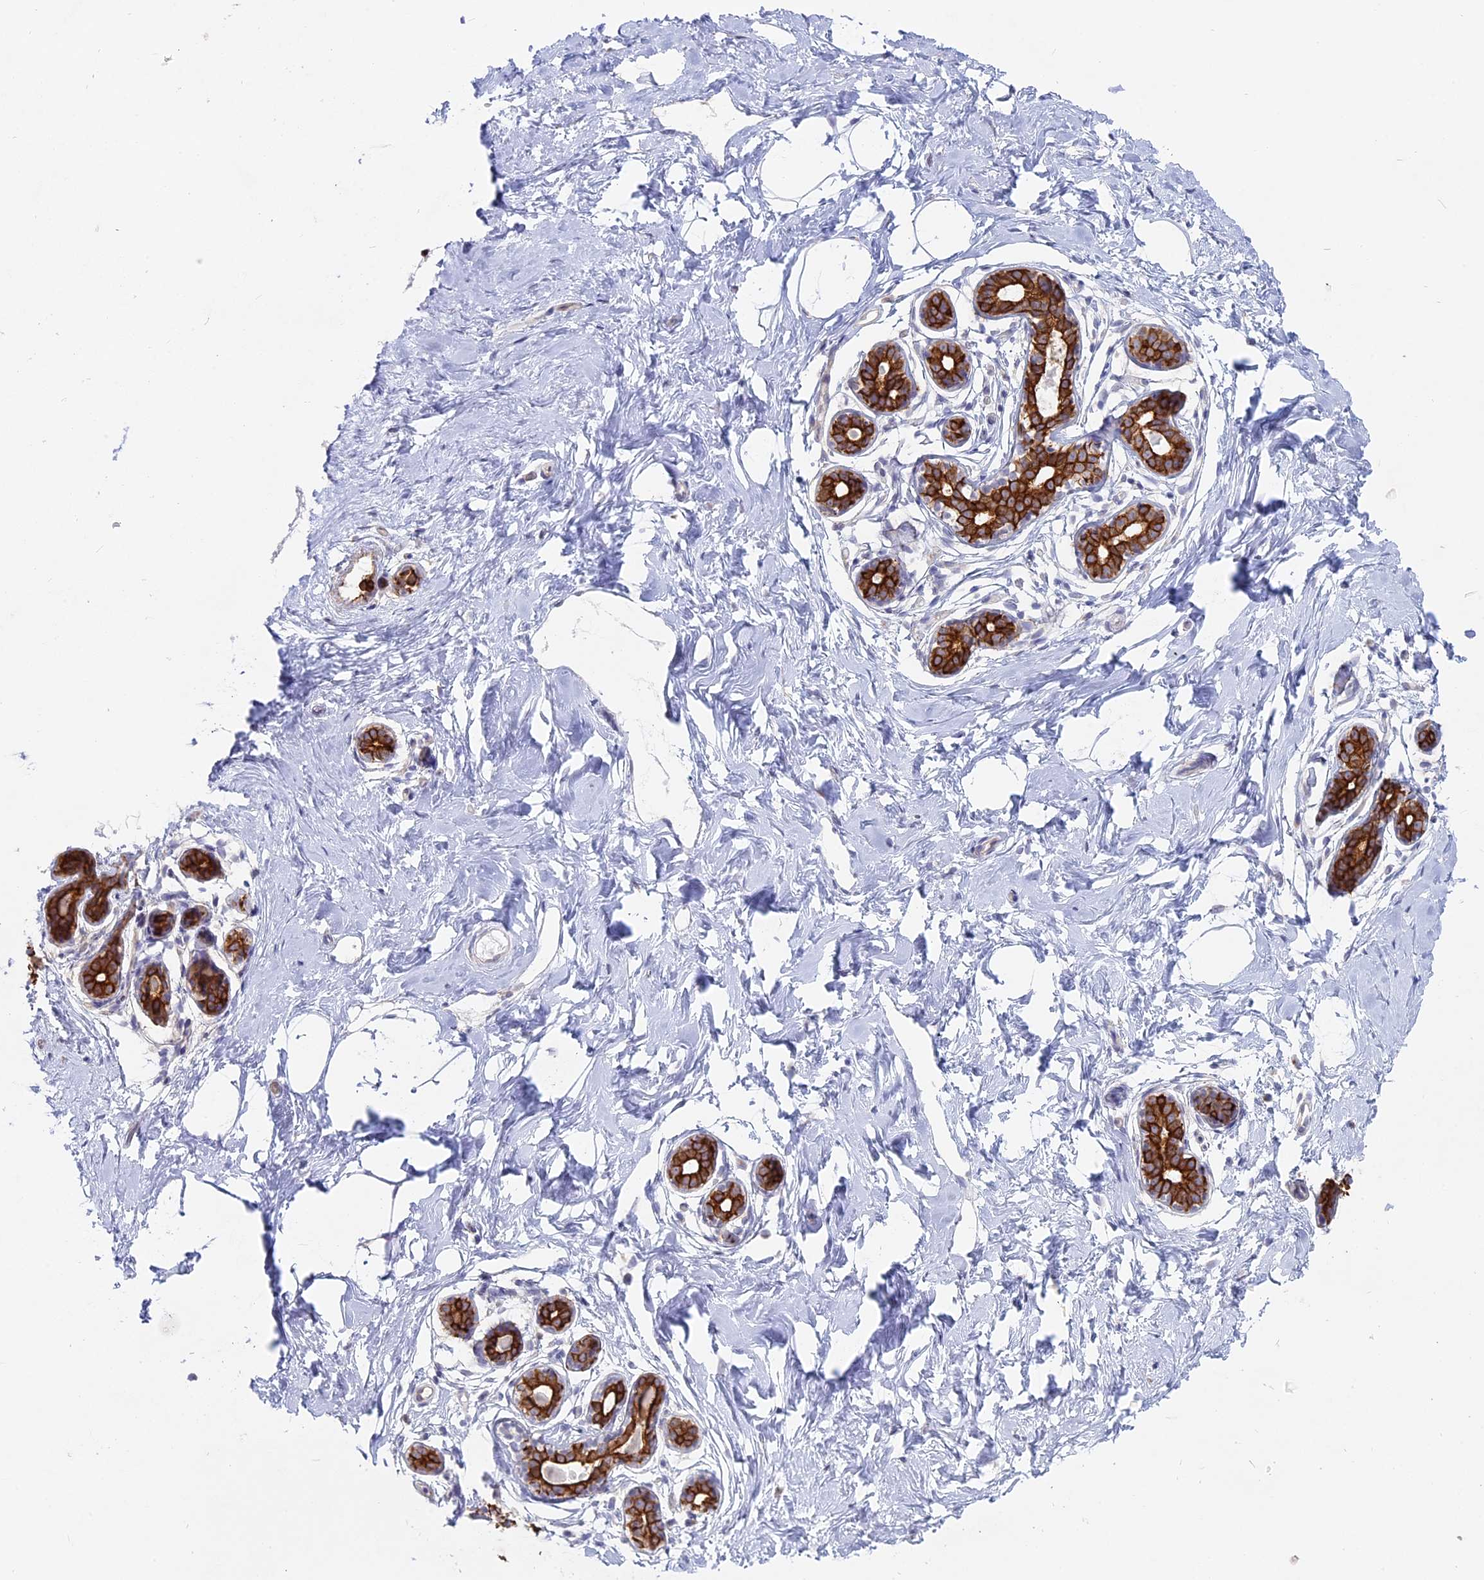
{"staining": {"intensity": "negative", "quantity": "none", "location": "none"}, "tissue": "breast", "cell_type": "Adipocytes", "image_type": "normal", "snomed": [{"axis": "morphology", "description": "Normal tissue, NOS"}, {"axis": "morphology", "description": "Adenoma, NOS"}, {"axis": "topography", "description": "Breast"}], "caption": "Immunohistochemical staining of unremarkable breast exhibits no significant positivity in adipocytes. Nuclei are stained in blue.", "gene": "MYO5B", "patient": {"sex": "female", "age": 23}}